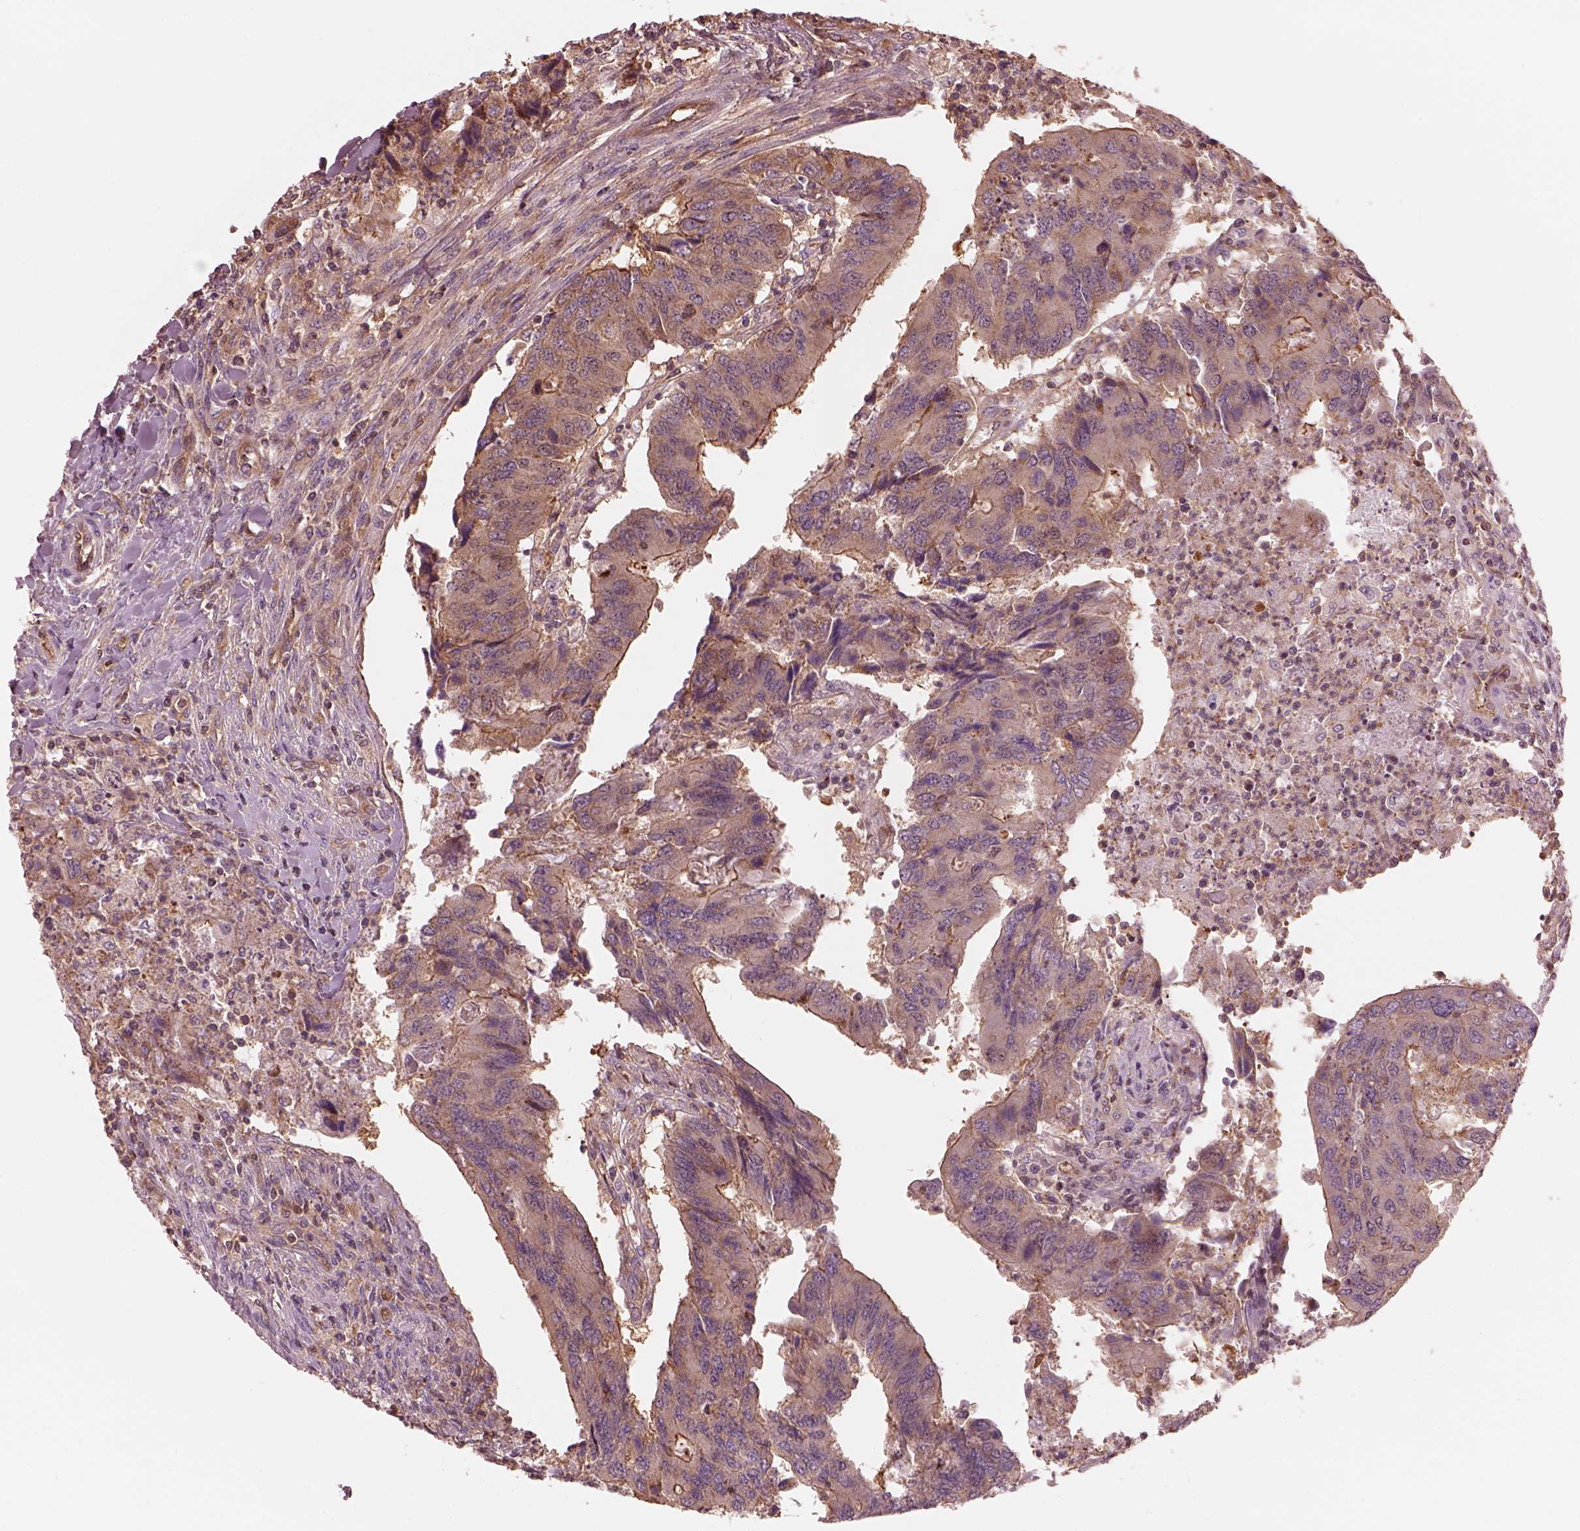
{"staining": {"intensity": "strong", "quantity": "<25%", "location": "cytoplasmic/membranous"}, "tissue": "colorectal cancer", "cell_type": "Tumor cells", "image_type": "cancer", "snomed": [{"axis": "morphology", "description": "Adenocarcinoma, NOS"}, {"axis": "topography", "description": "Colon"}], "caption": "IHC of colorectal cancer exhibits medium levels of strong cytoplasmic/membranous positivity in about <25% of tumor cells.", "gene": "STK33", "patient": {"sex": "female", "age": 67}}